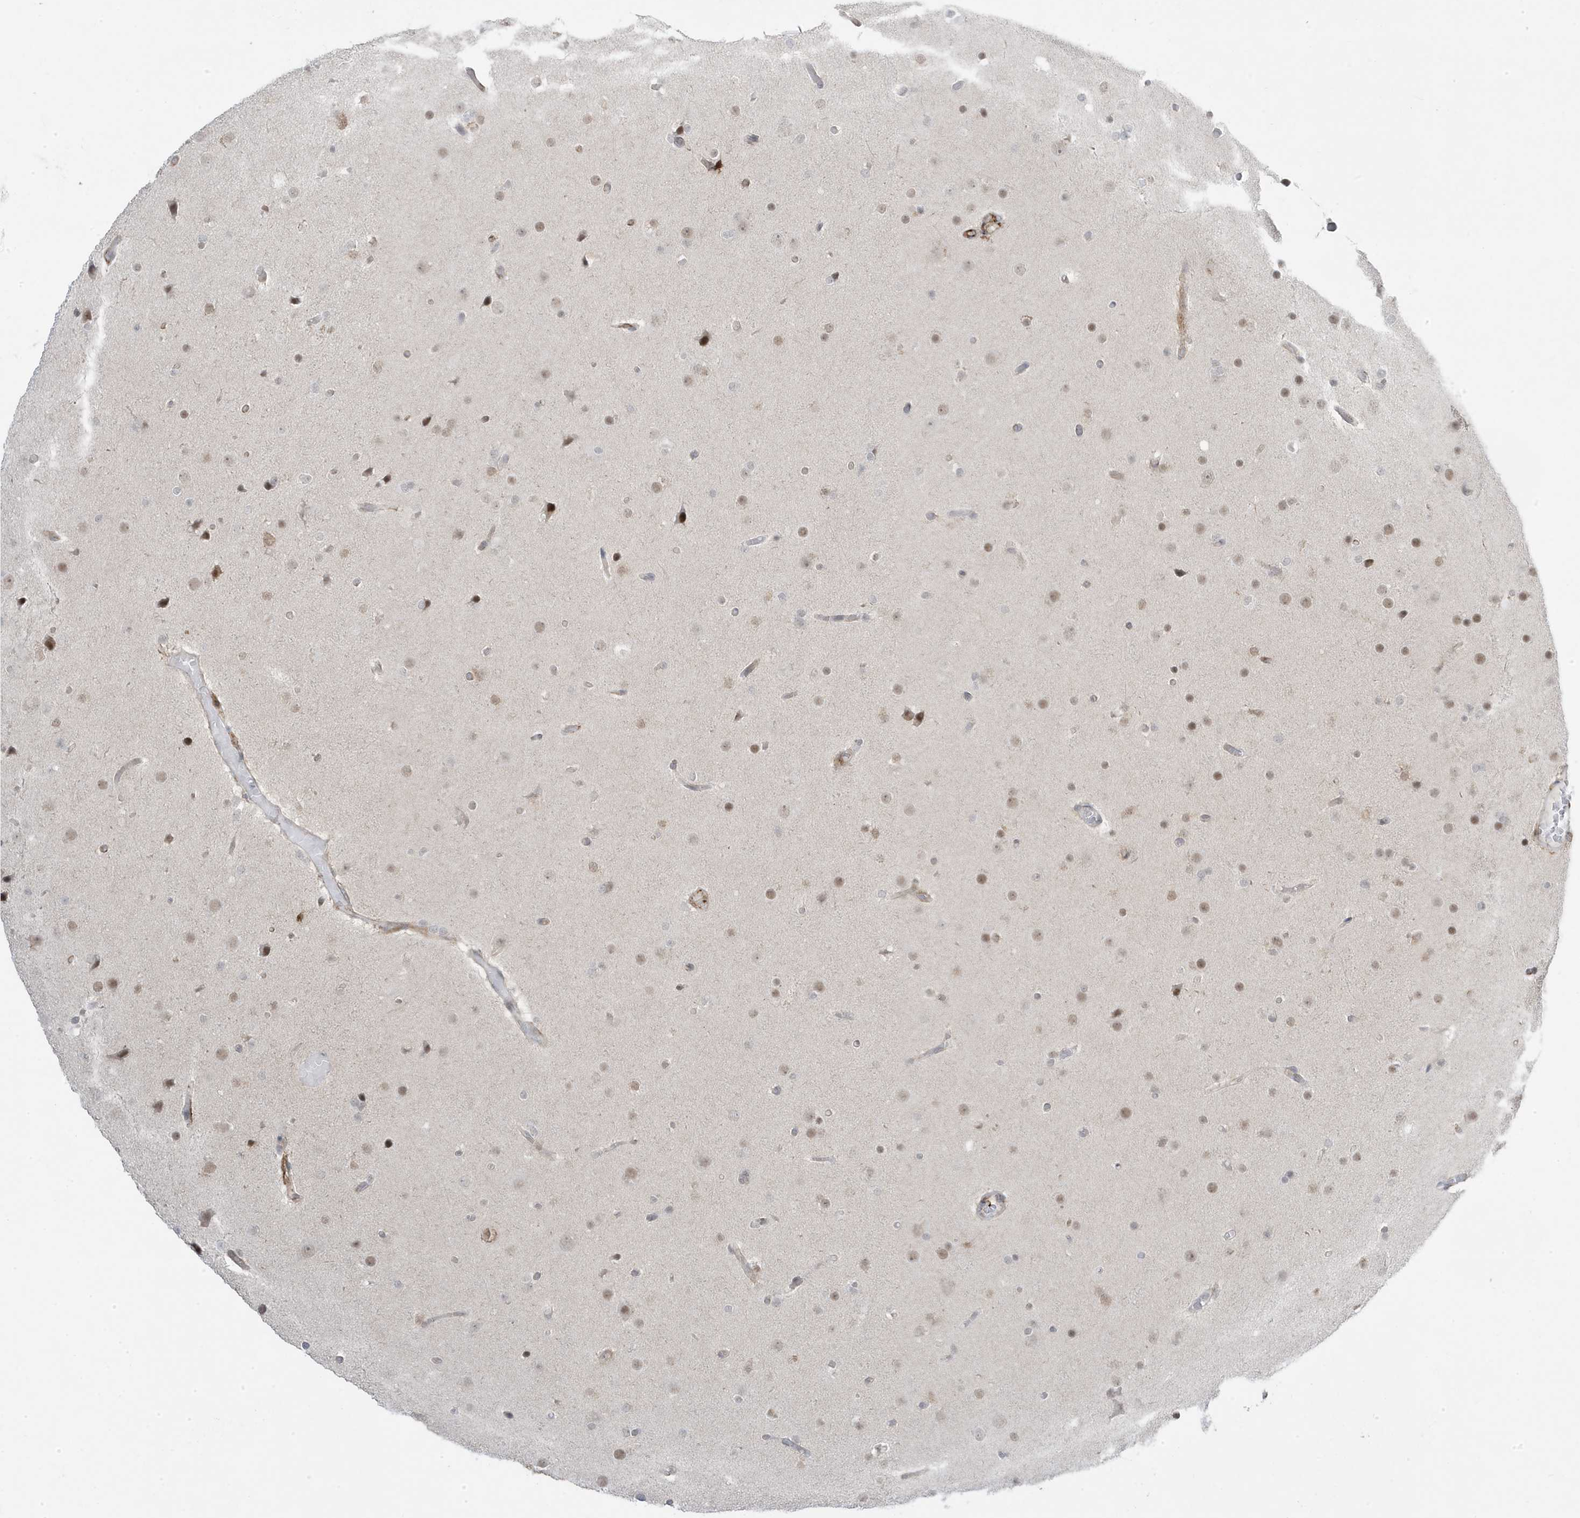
{"staining": {"intensity": "weak", "quantity": ">75%", "location": "nuclear"}, "tissue": "glioma", "cell_type": "Tumor cells", "image_type": "cancer", "snomed": [{"axis": "morphology", "description": "Glioma, malignant, High grade"}, {"axis": "topography", "description": "Cerebral cortex"}], "caption": "This is an image of immunohistochemistry staining of malignant glioma (high-grade), which shows weak positivity in the nuclear of tumor cells.", "gene": "ADAMTSL3", "patient": {"sex": "female", "age": 36}}